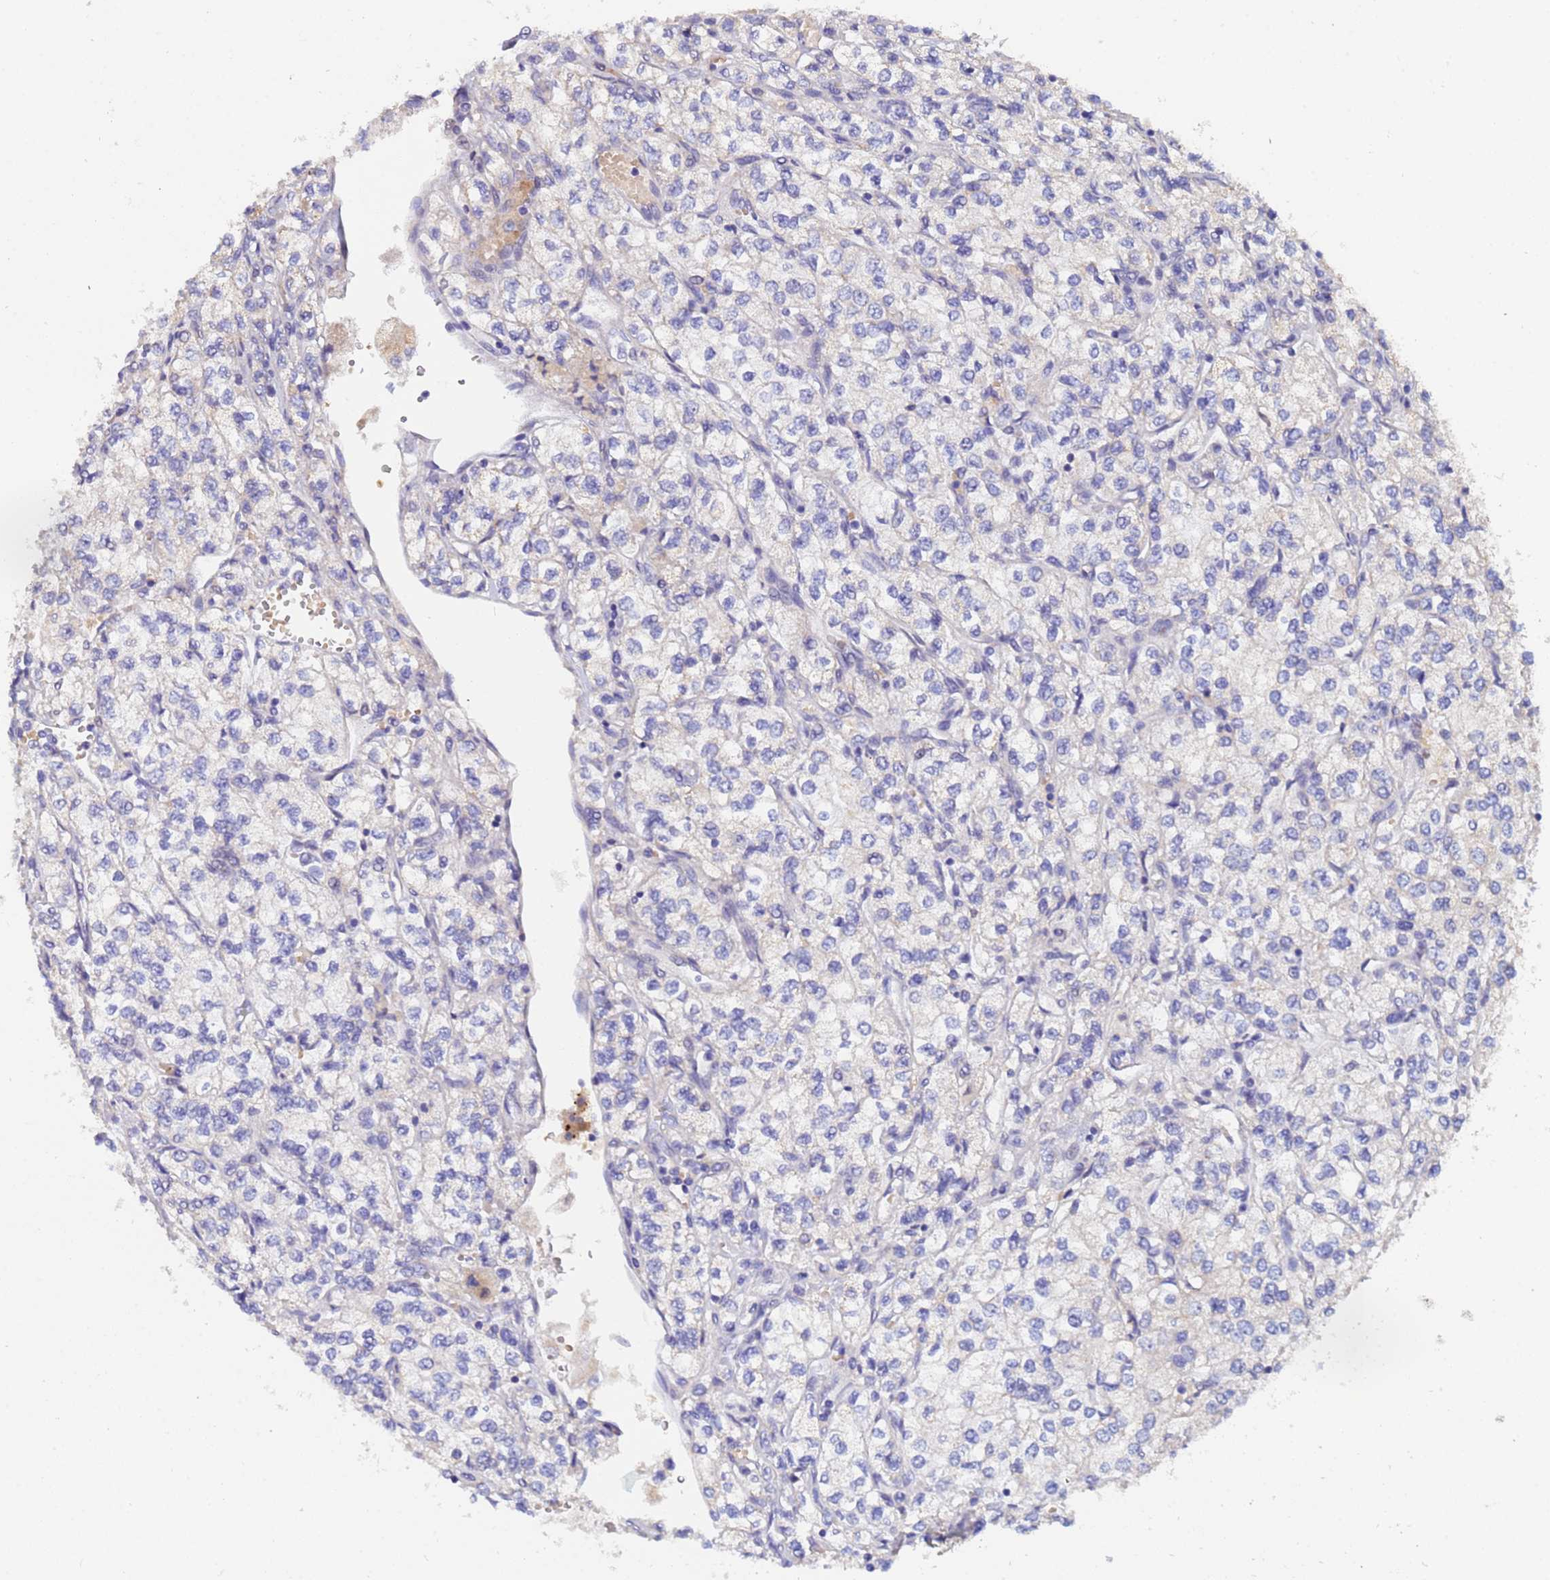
{"staining": {"intensity": "negative", "quantity": "none", "location": "none"}, "tissue": "renal cancer", "cell_type": "Tumor cells", "image_type": "cancer", "snomed": [{"axis": "morphology", "description": "Adenocarcinoma, NOS"}, {"axis": "topography", "description": "Kidney"}], "caption": "Immunohistochemical staining of human renal cancer (adenocarcinoma) reveals no significant staining in tumor cells.", "gene": "IHO1", "patient": {"sex": "male", "age": 80}}